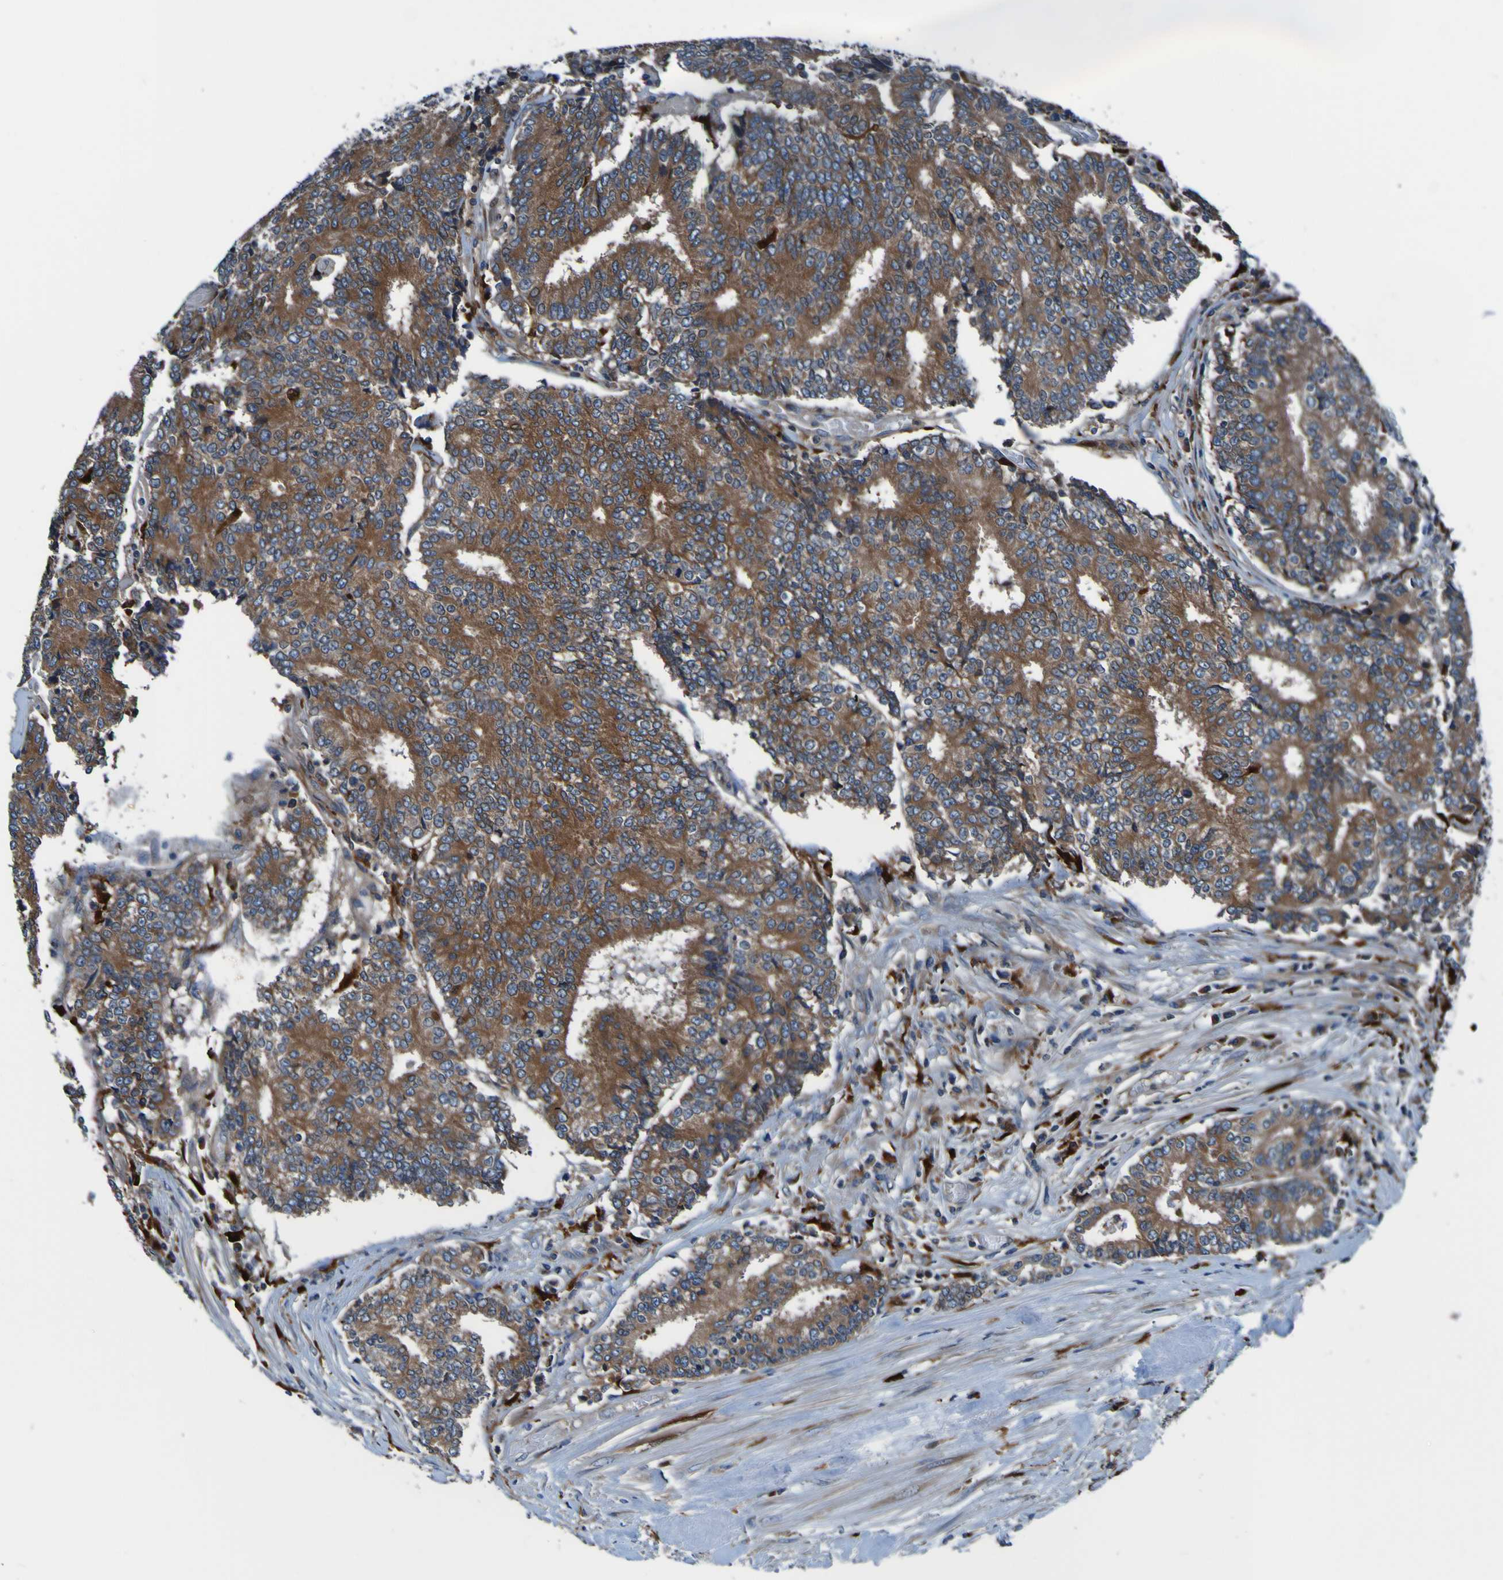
{"staining": {"intensity": "moderate", "quantity": ">75%", "location": "cytoplasmic/membranous"}, "tissue": "prostate cancer", "cell_type": "Tumor cells", "image_type": "cancer", "snomed": [{"axis": "morphology", "description": "Normal tissue, NOS"}, {"axis": "morphology", "description": "Adenocarcinoma, High grade"}, {"axis": "topography", "description": "Prostate"}, {"axis": "topography", "description": "Seminal veicle"}], "caption": "Brown immunohistochemical staining in human adenocarcinoma (high-grade) (prostate) reveals moderate cytoplasmic/membranous positivity in approximately >75% of tumor cells.", "gene": "RAB5B", "patient": {"sex": "male", "age": 55}}